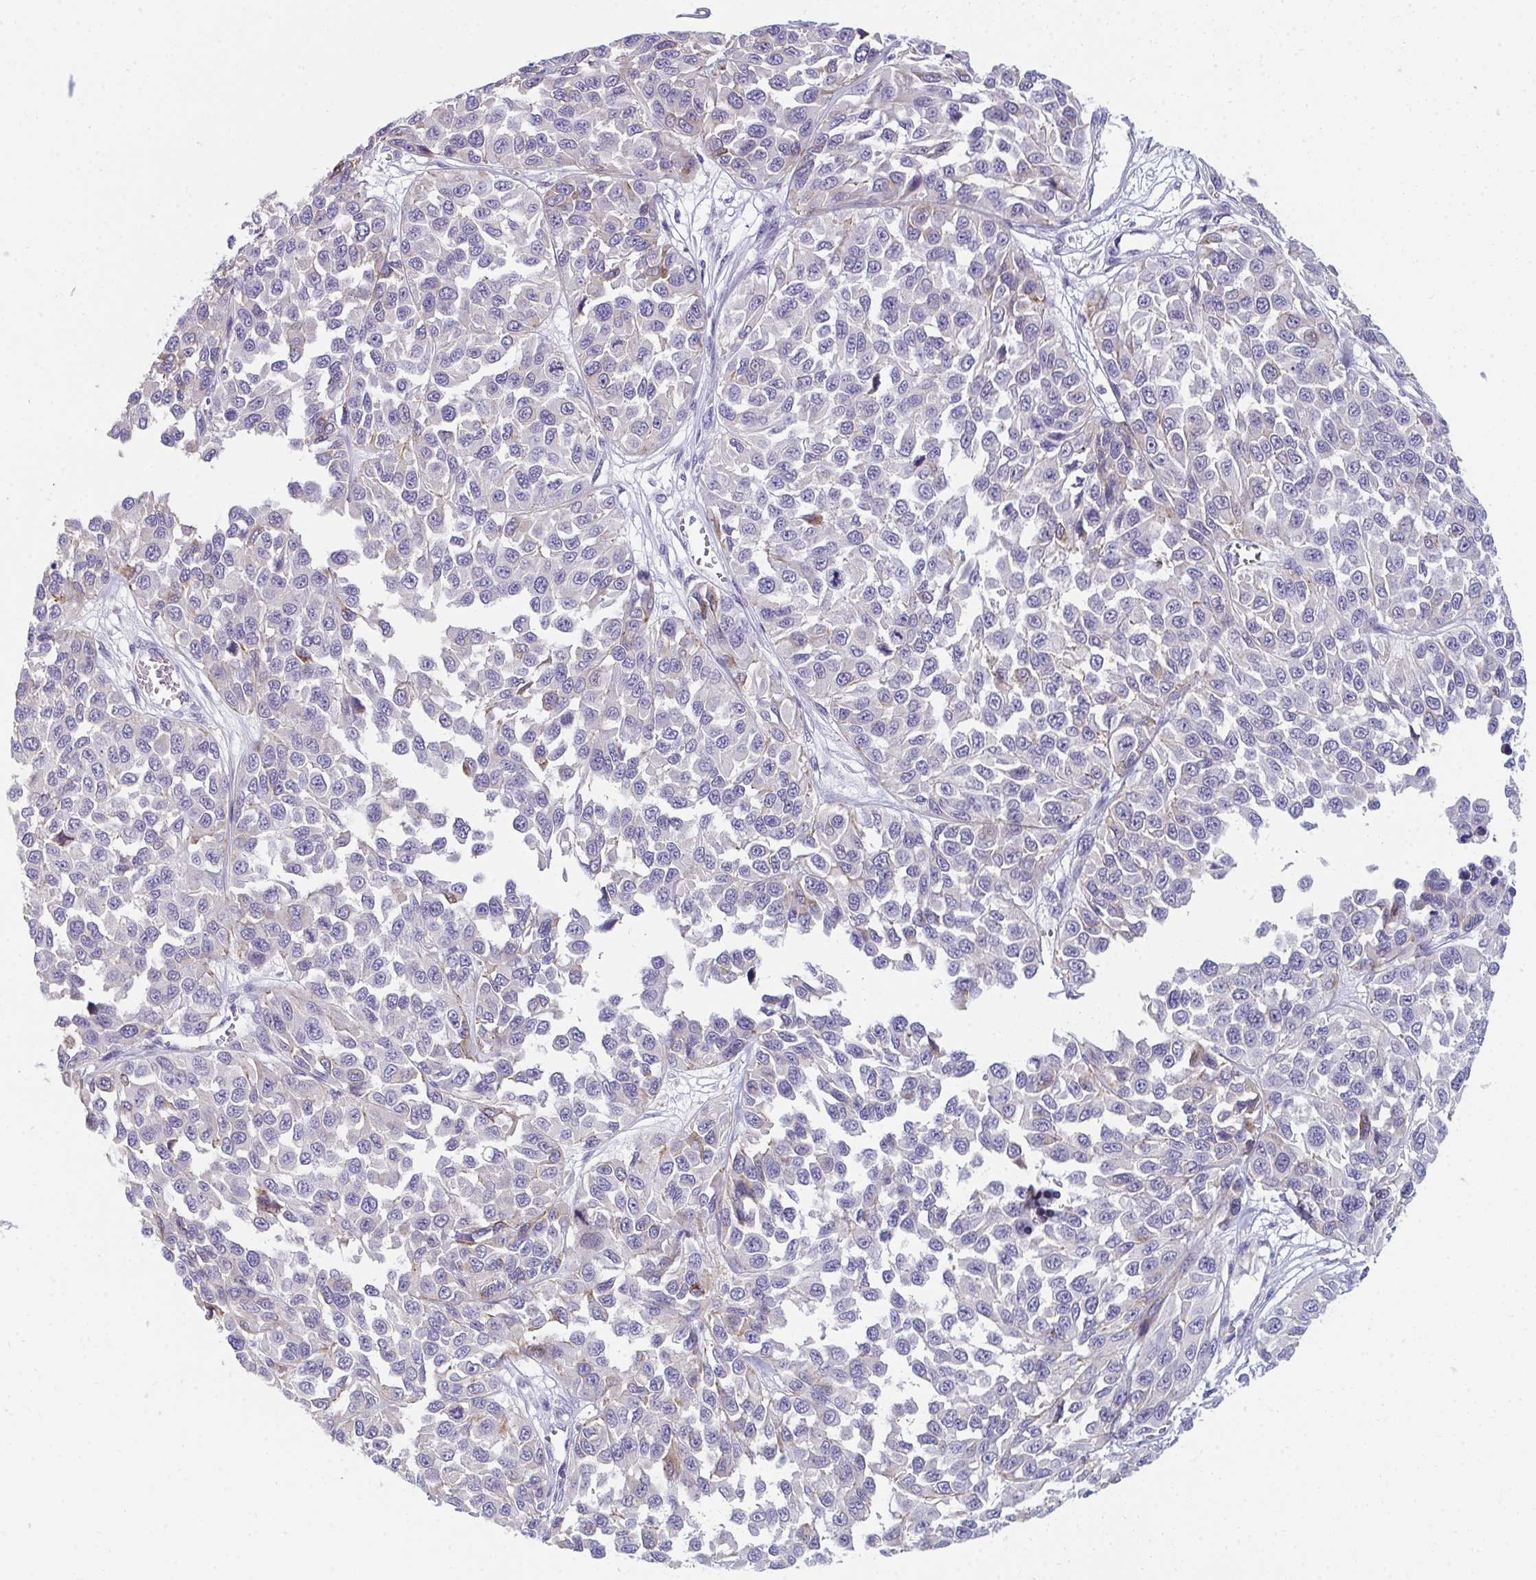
{"staining": {"intensity": "negative", "quantity": "none", "location": "none"}, "tissue": "melanoma", "cell_type": "Tumor cells", "image_type": "cancer", "snomed": [{"axis": "morphology", "description": "Malignant melanoma, NOS"}, {"axis": "topography", "description": "Skin"}], "caption": "This is an immunohistochemistry (IHC) histopathology image of malignant melanoma. There is no staining in tumor cells.", "gene": "EIF1AD", "patient": {"sex": "male", "age": 62}}